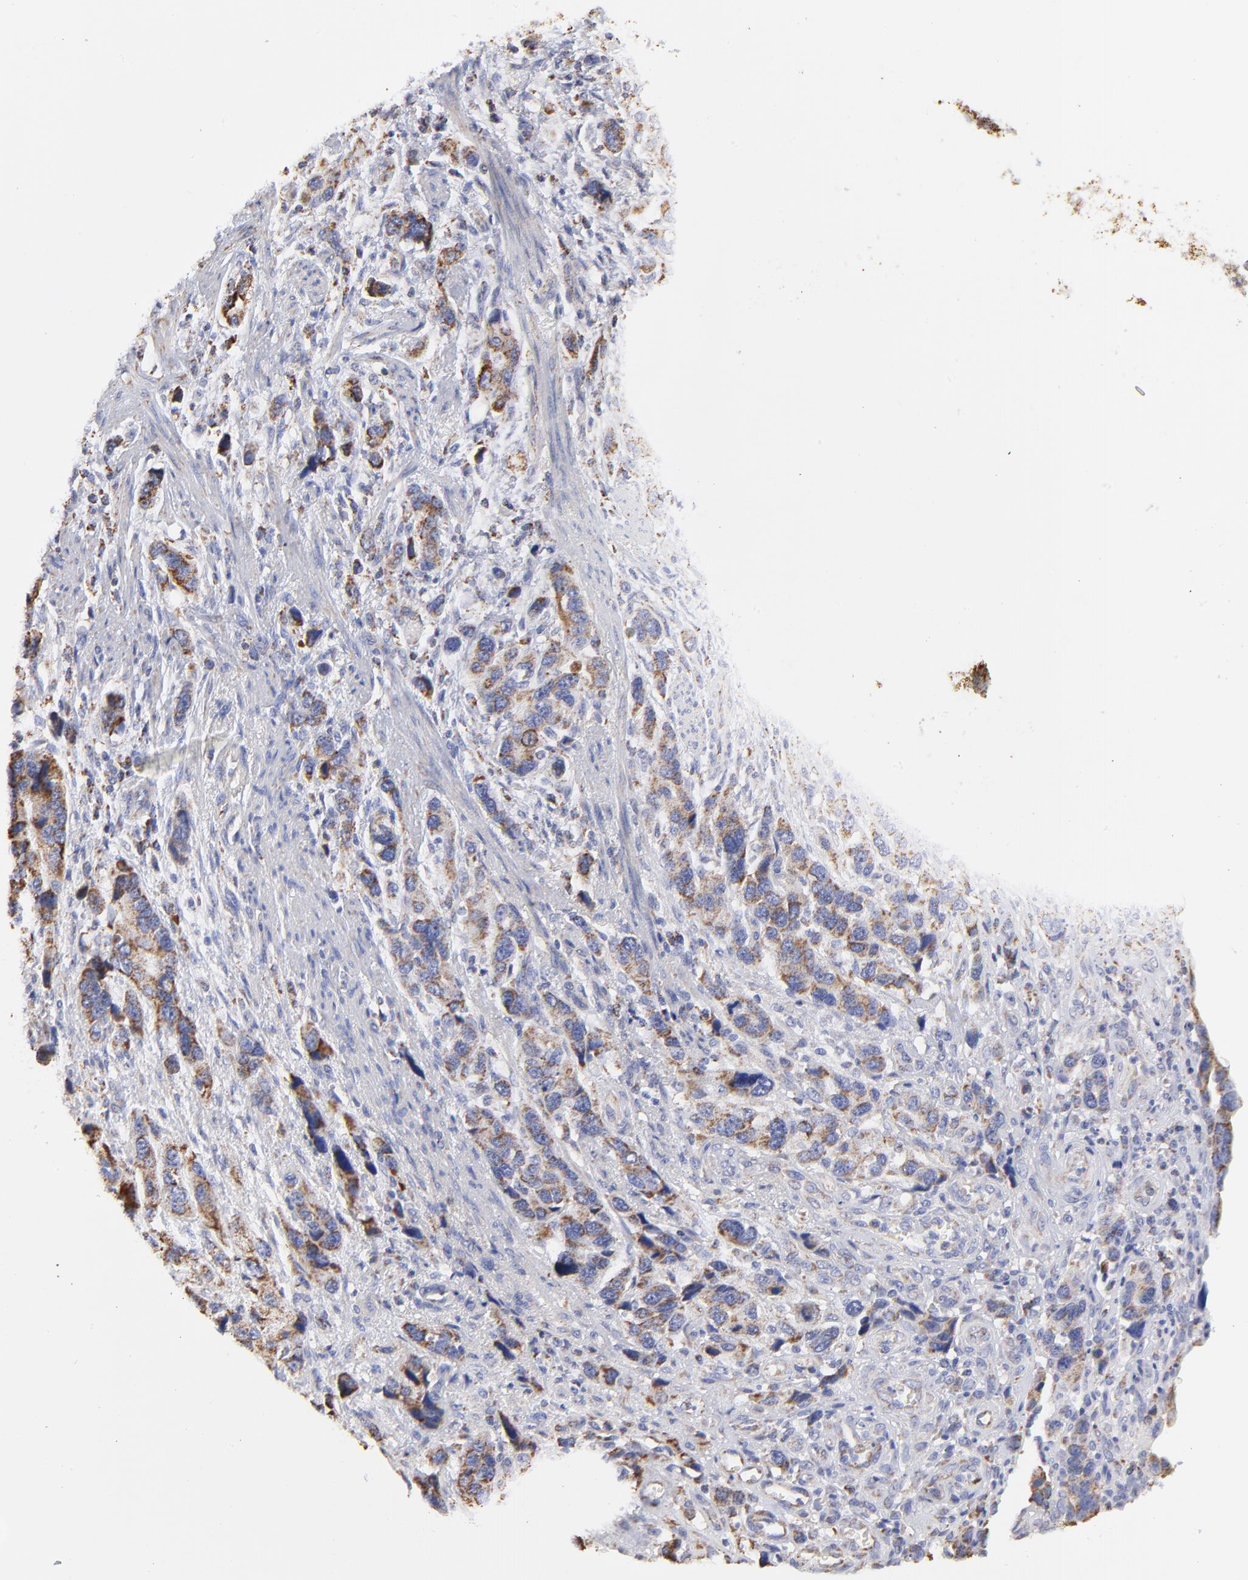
{"staining": {"intensity": "moderate", "quantity": ">75%", "location": "cytoplasmic/membranous"}, "tissue": "stomach cancer", "cell_type": "Tumor cells", "image_type": "cancer", "snomed": [{"axis": "morphology", "description": "Adenocarcinoma, NOS"}, {"axis": "topography", "description": "Stomach, lower"}], "caption": "Adenocarcinoma (stomach) tissue demonstrates moderate cytoplasmic/membranous staining in approximately >75% of tumor cells, visualized by immunohistochemistry.", "gene": "COX4I1", "patient": {"sex": "female", "age": 93}}